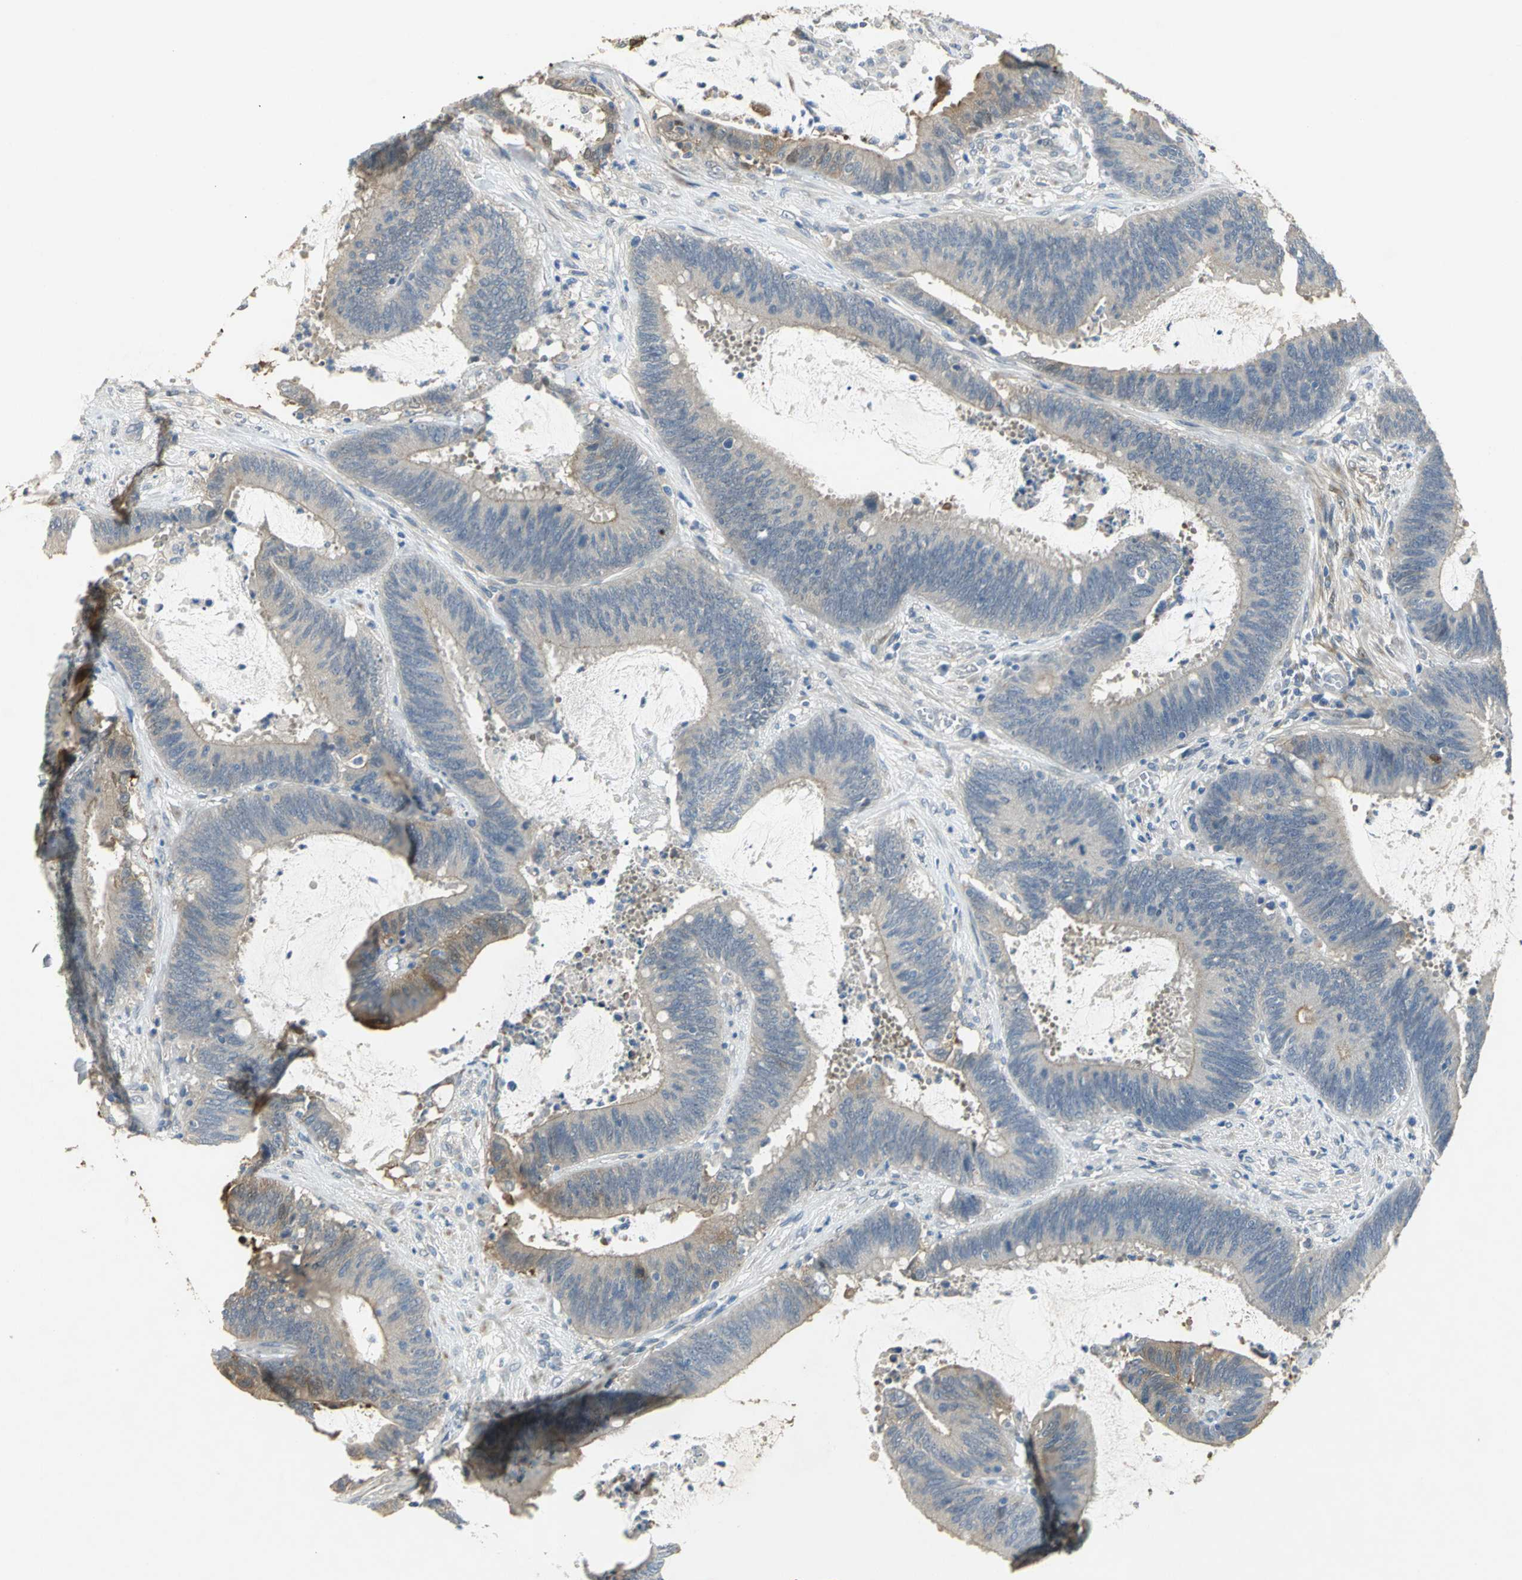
{"staining": {"intensity": "weak", "quantity": "<25%", "location": "cytoplasmic/membranous"}, "tissue": "colorectal cancer", "cell_type": "Tumor cells", "image_type": "cancer", "snomed": [{"axis": "morphology", "description": "Adenocarcinoma, NOS"}, {"axis": "topography", "description": "Rectum"}], "caption": "An image of colorectal cancer stained for a protein shows no brown staining in tumor cells.", "gene": "IL17RB", "patient": {"sex": "female", "age": 66}}